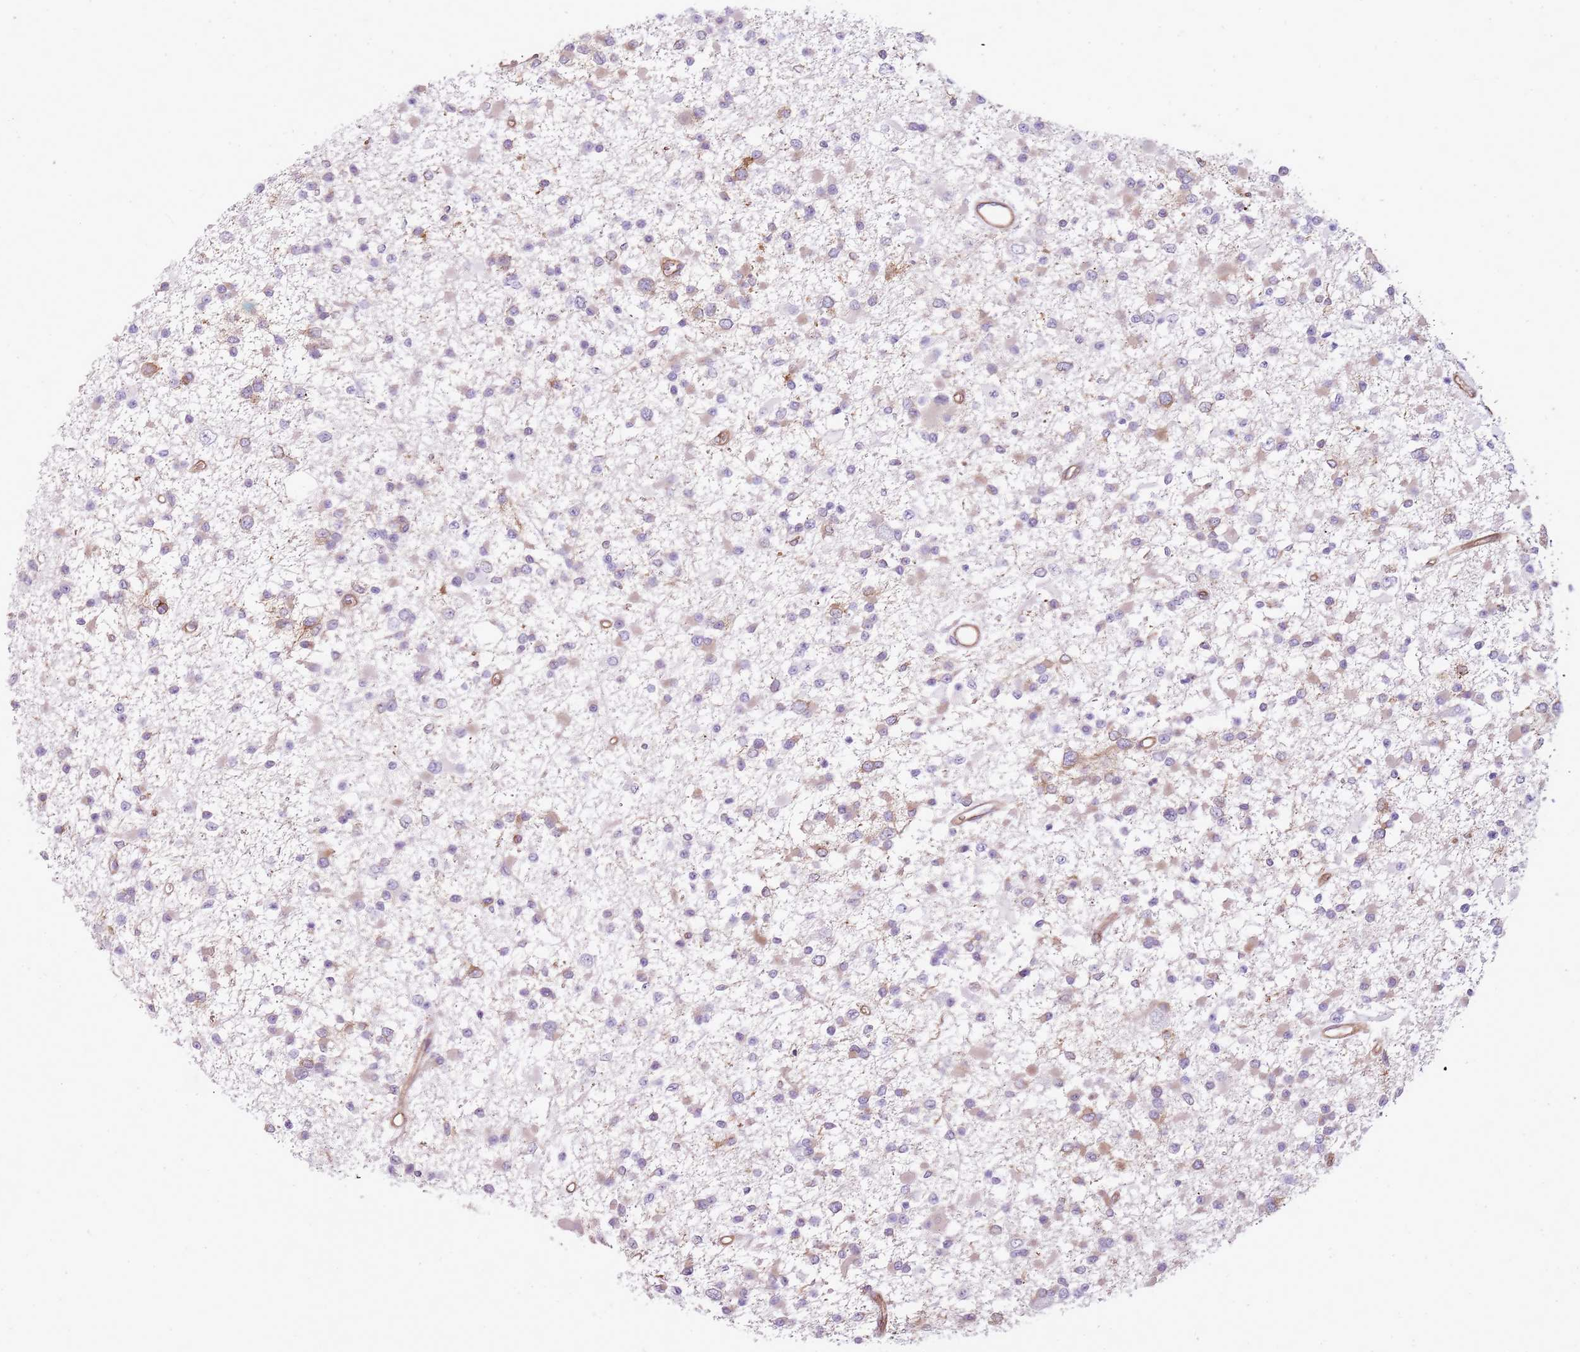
{"staining": {"intensity": "moderate", "quantity": "25%-75%", "location": "cytoplasmic/membranous"}, "tissue": "glioma", "cell_type": "Tumor cells", "image_type": "cancer", "snomed": [{"axis": "morphology", "description": "Glioma, malignant, Low grade"}, {"axis": "topography", "description": "Brain"}], "caption": "Immunohistochemistry (IHC) image of human glioma stained for a protein (brown), which reveals medium levels of moderate cytoplasmic/membranous expression in approximately 25%-75% of tumor cells.", "gene": "SNX1", "patient": {"sex": "female", "age": 22}}